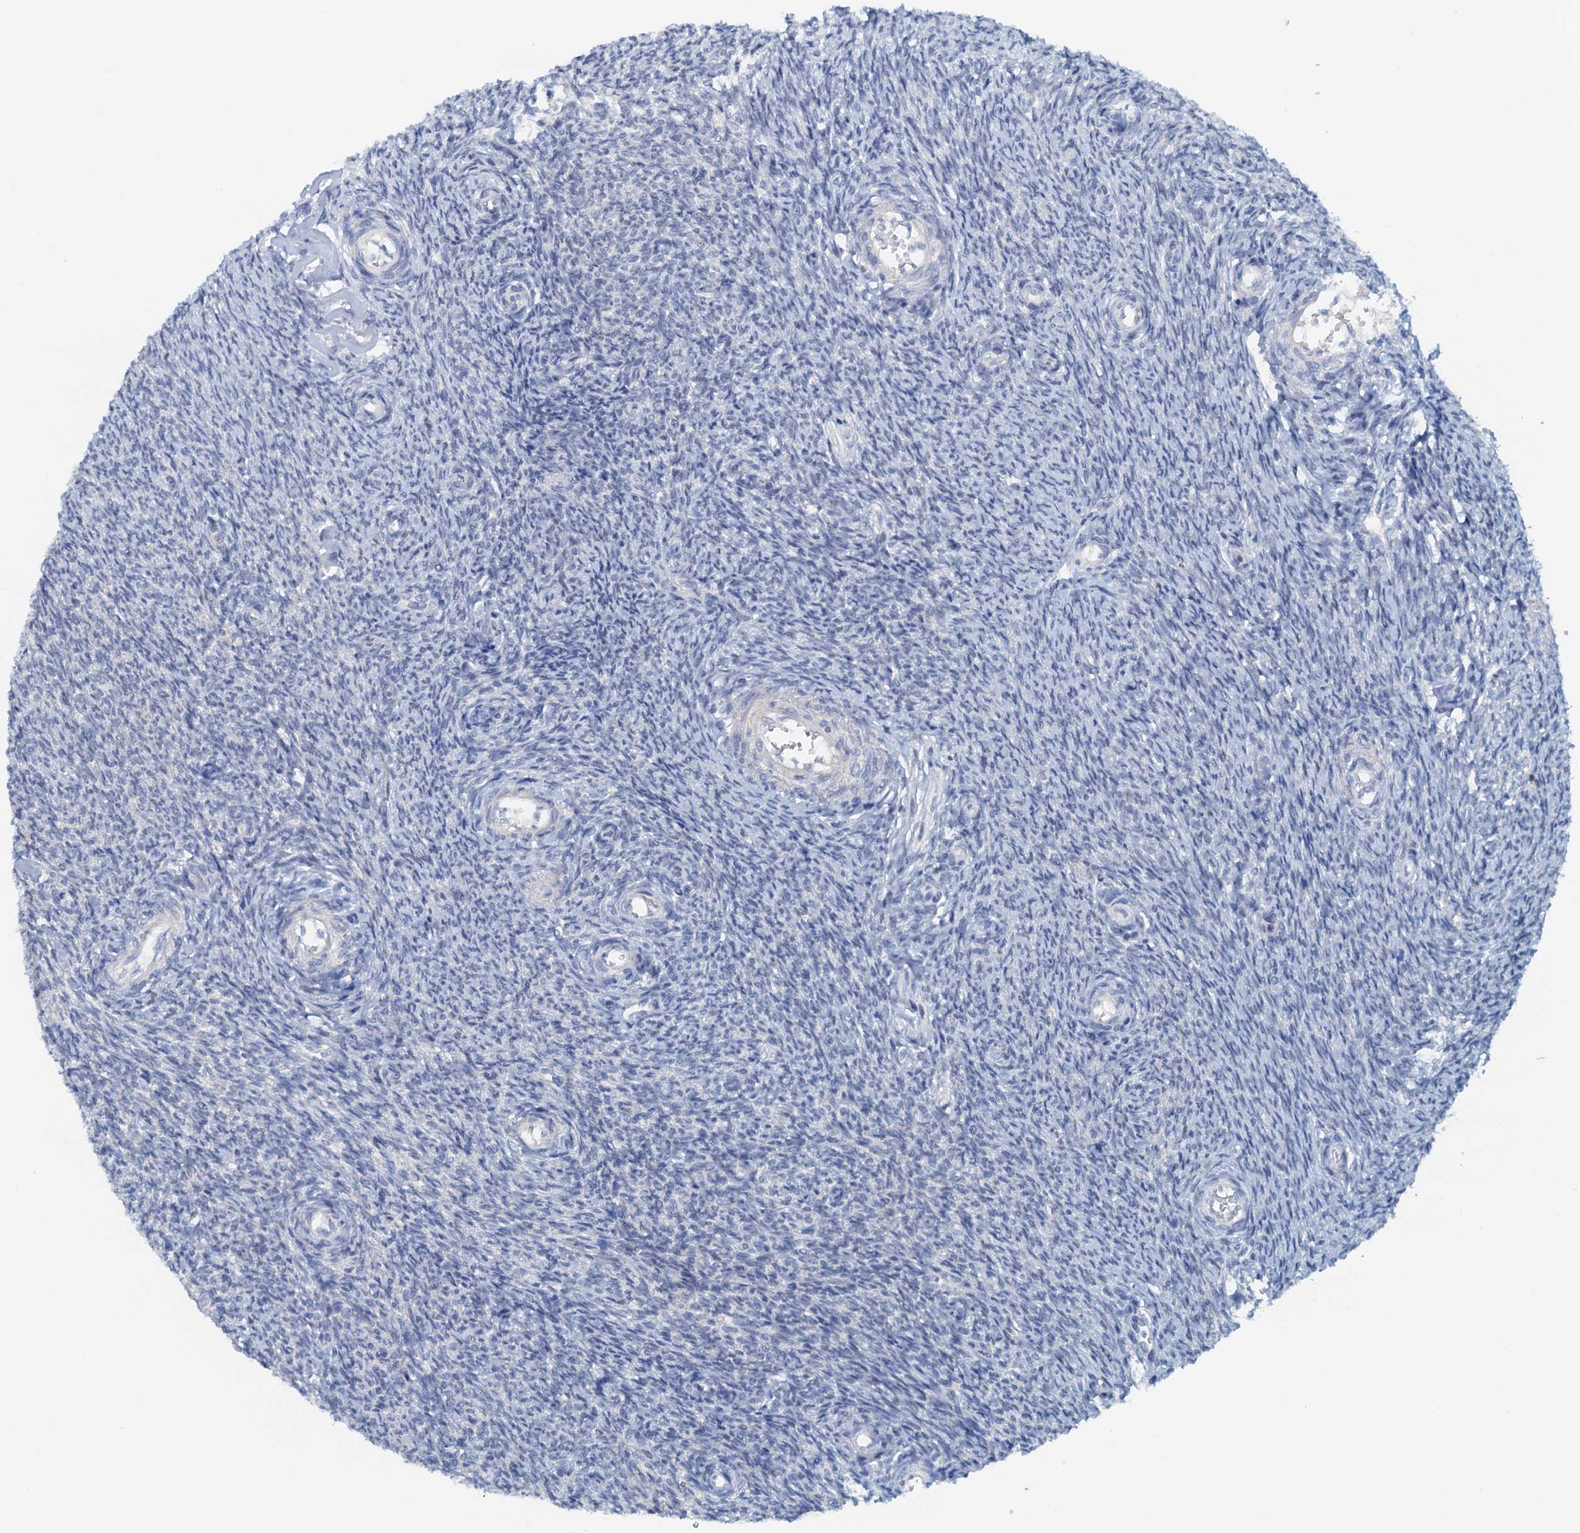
{"staining": {"intensity": "negative", "quantity": "none", "location": "none"}, "tissue": "ovary", "cell_type": "Ovarian stroma cells", "image_type": "normal", "snomed": [{"axis": "morphology", "description": "Normal tissue, NOS"}, {"axis": "topography", "description": "Ovary"}], "caption": "This photomicrograph is of unremarkable ovary stained with immunohistochemistry to label a protein in brown with the nuclei are counter-stained blue. There is no positivity in ovarian stroma cells. The staining was performed using DAB (3,3'-diaminobenzidine) to visualize the protein expression in brown, while the nuclei were stained in blue with hematoxylin (Magnification: 20x).", "gene": "DTD1", "patient": {"sex": "female", "age": 44}}